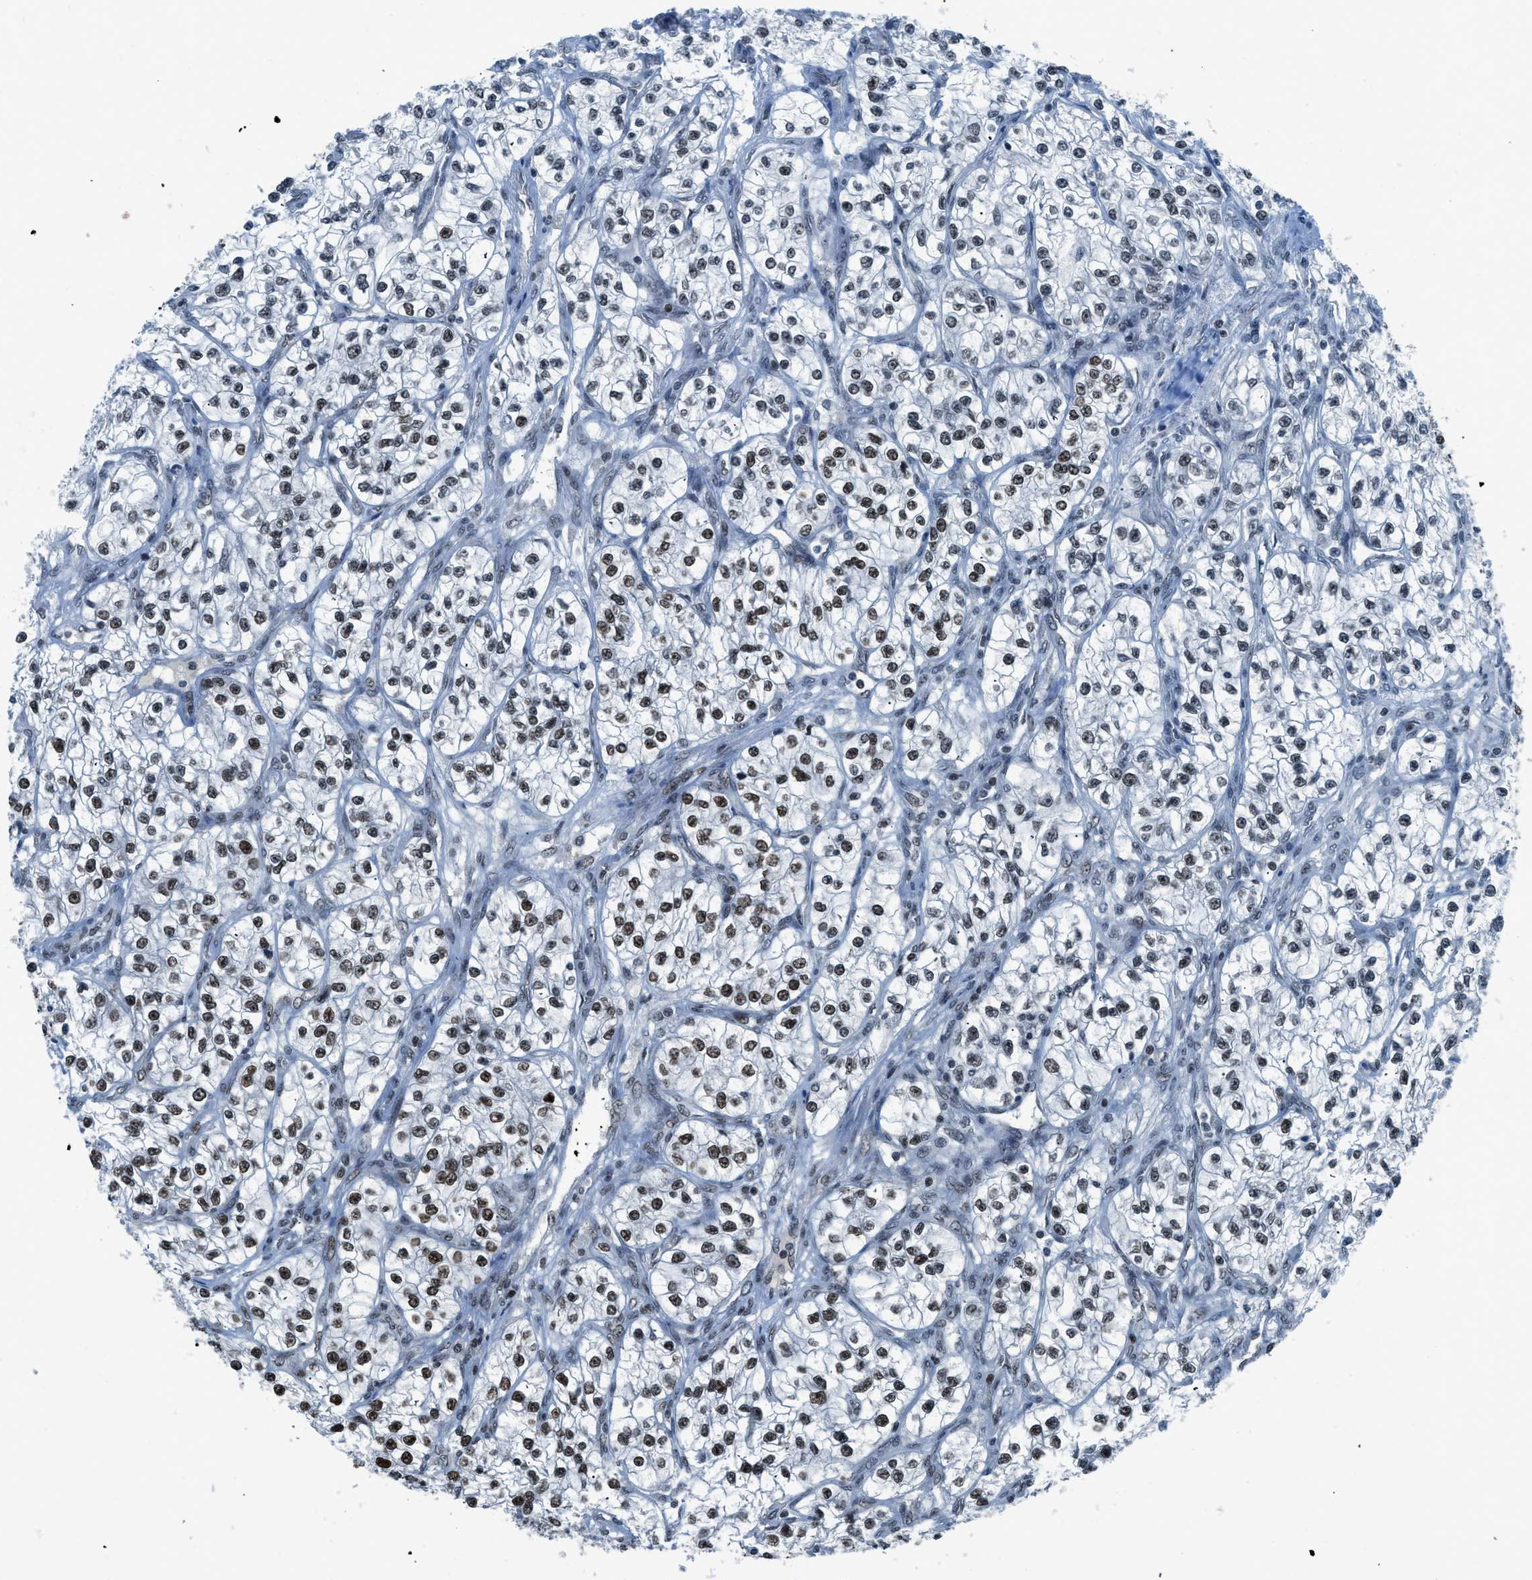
{"staining": {"intensity": "strong", "quantity": ">75%", "location": "nuclear"}, "tissue": "renal cancer", "cell_type": "Tumor cells", "image_type": "cancer", "snomed": [{"axis": "morphology", "description": "Adenocarcinoma, NOS"}, {"axis": "topography", "description": "Kidney"}], "caption": "Protein expression analysis of human renal cancer reveals strong nuclear positivity in approximately >75% of tumor cells.", "gene": "RAD51B", "patient": {"sex": "female", "age": 57}}